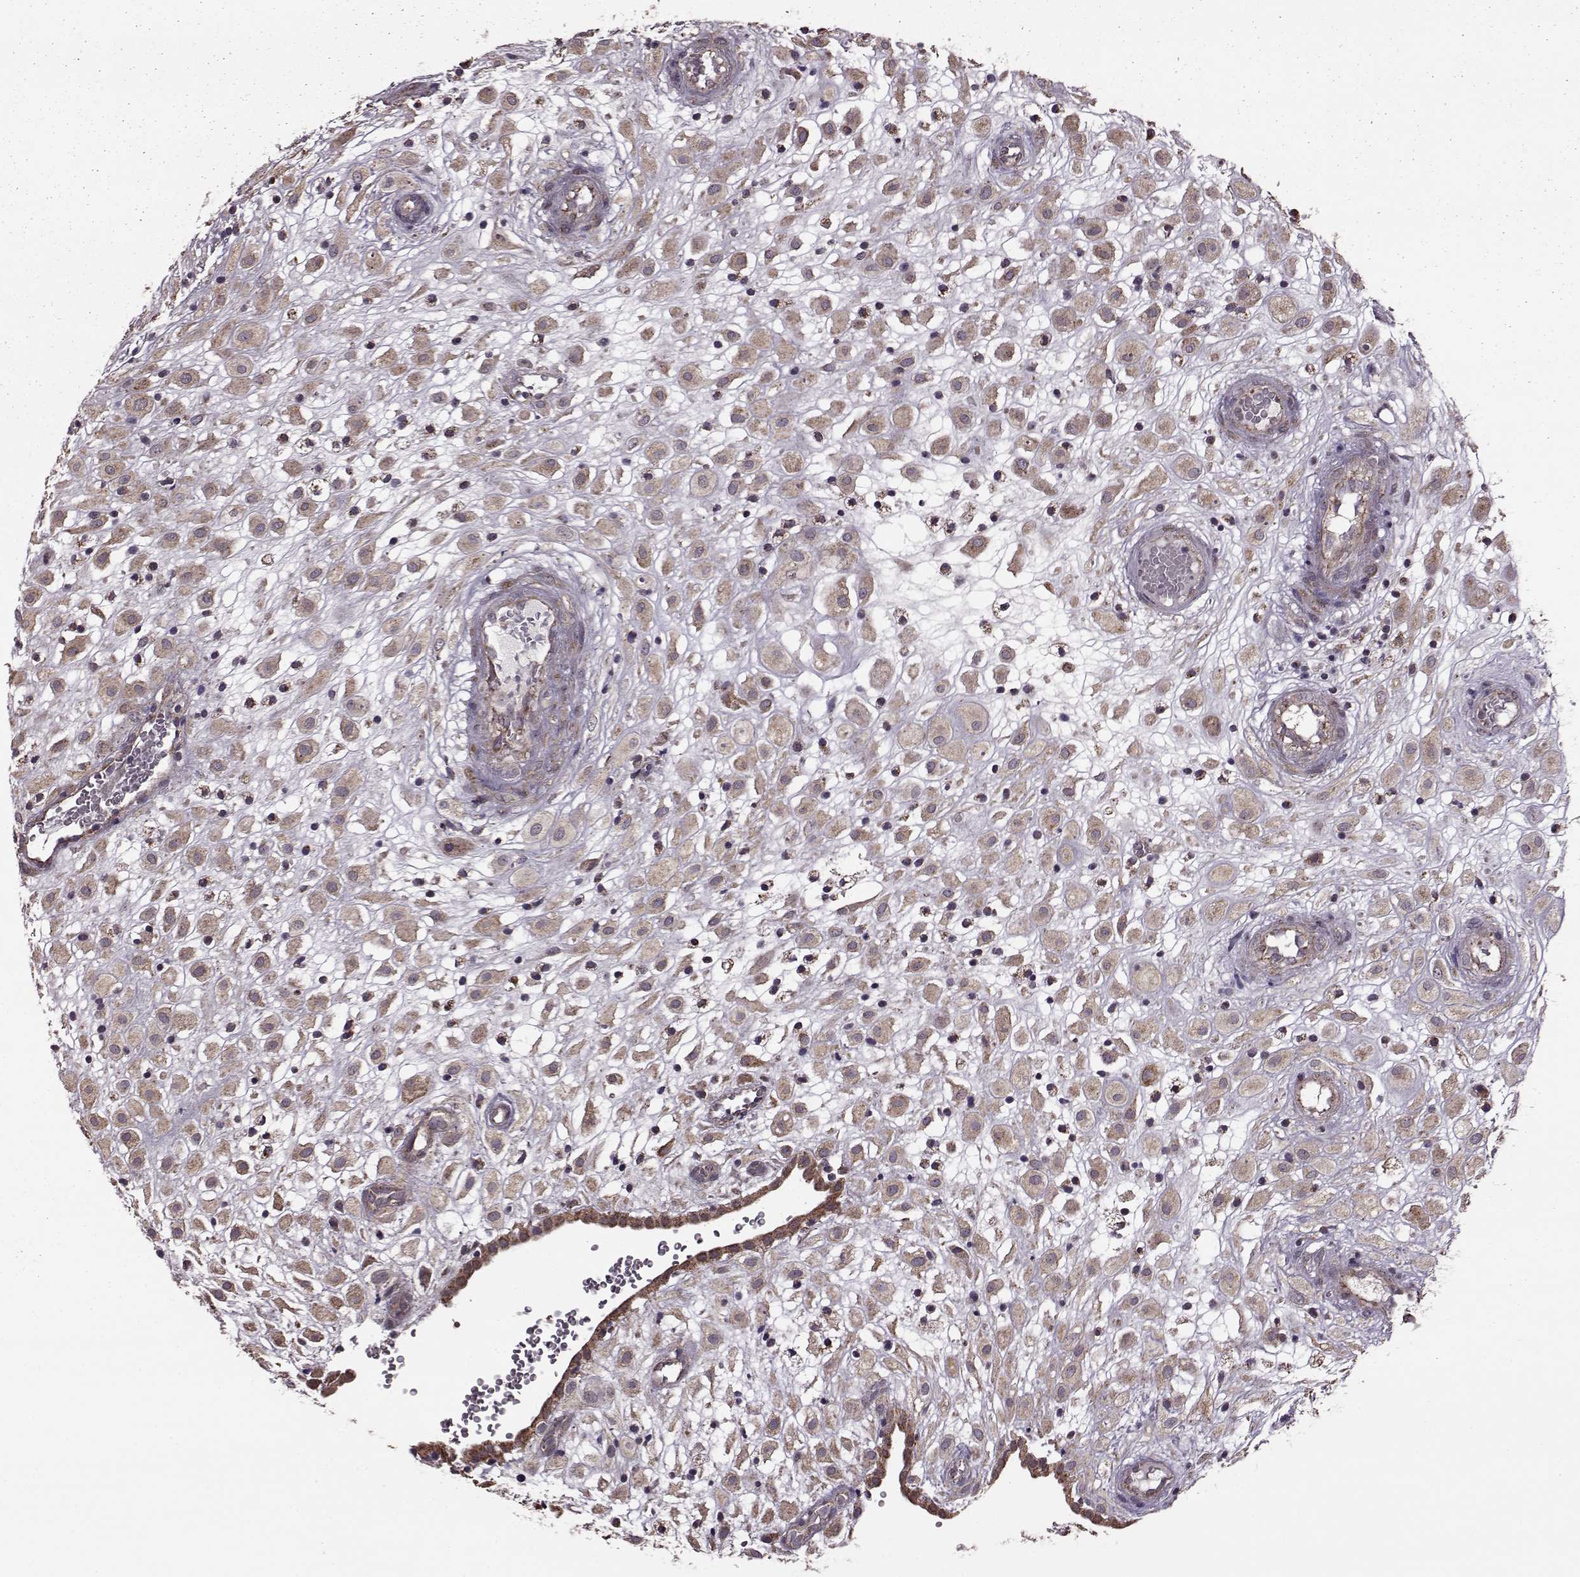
{"staining": {"intensity": "weak", "quantity": ">75%", "location": "cytoplasmic/membranous"}, "tissue": "placenta", "cell_type": "Decidual cells", "image_type": "normal", "snomed": [{"axis": "morphology", "description": "Normal tissue, NOS"}, {"axis": "topography", "description": "Placenta"}], "caption": "Protein staining demonstrates weak cytoplasmic/membranous expression in about >75% of decidual cells in benign placenta. The protein of interest is stained brown, and the nuclei are stained in blue (DAB IHC with brightfield microscopy, high magnification).", "gene": "PUDP", "patient": {"sex": "female", "age": 24}}